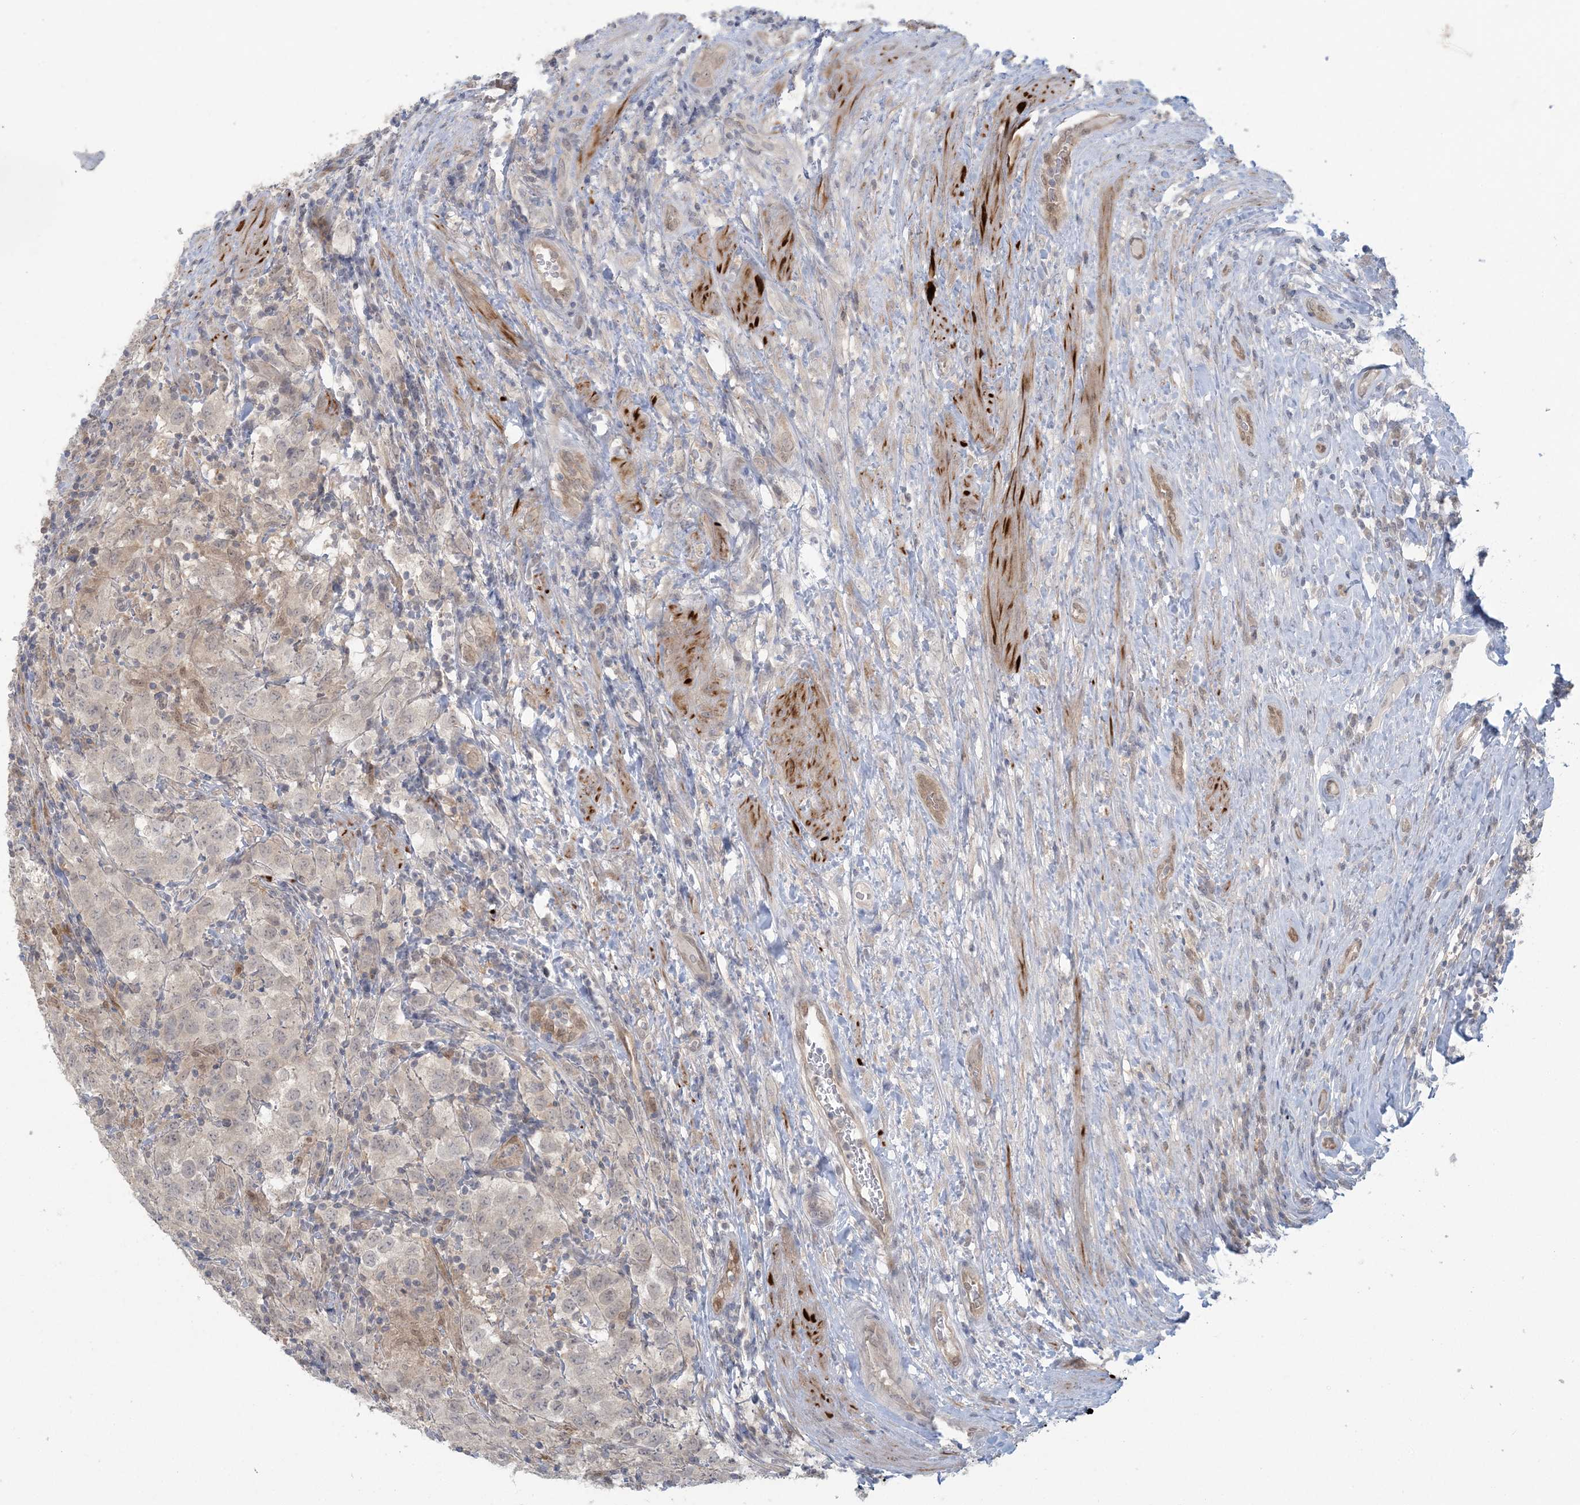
{"staining": {"intensity": "negative", "quantity": "none", "location": "none"}, "tissue": "testis cancer", "cell_type": "Tumor cells", "image_type": "cancer", "snomed": [{"axis": "morphology", "description": "Seminoma, NOS"}, {"axis": "morphology", "description": "Carcinoma, Embryonal, NOS"}, {"axis": "topography", "description": "Testis"}], "caption": "An immunohistochemistry photomicrograph of embryonal carcinoma (testis) is shown. There is no staining in tumor cells of embryonal carcinoma (testis).", "gene": "NRBP2", "patient": {"sex": "male", "age": 43}}